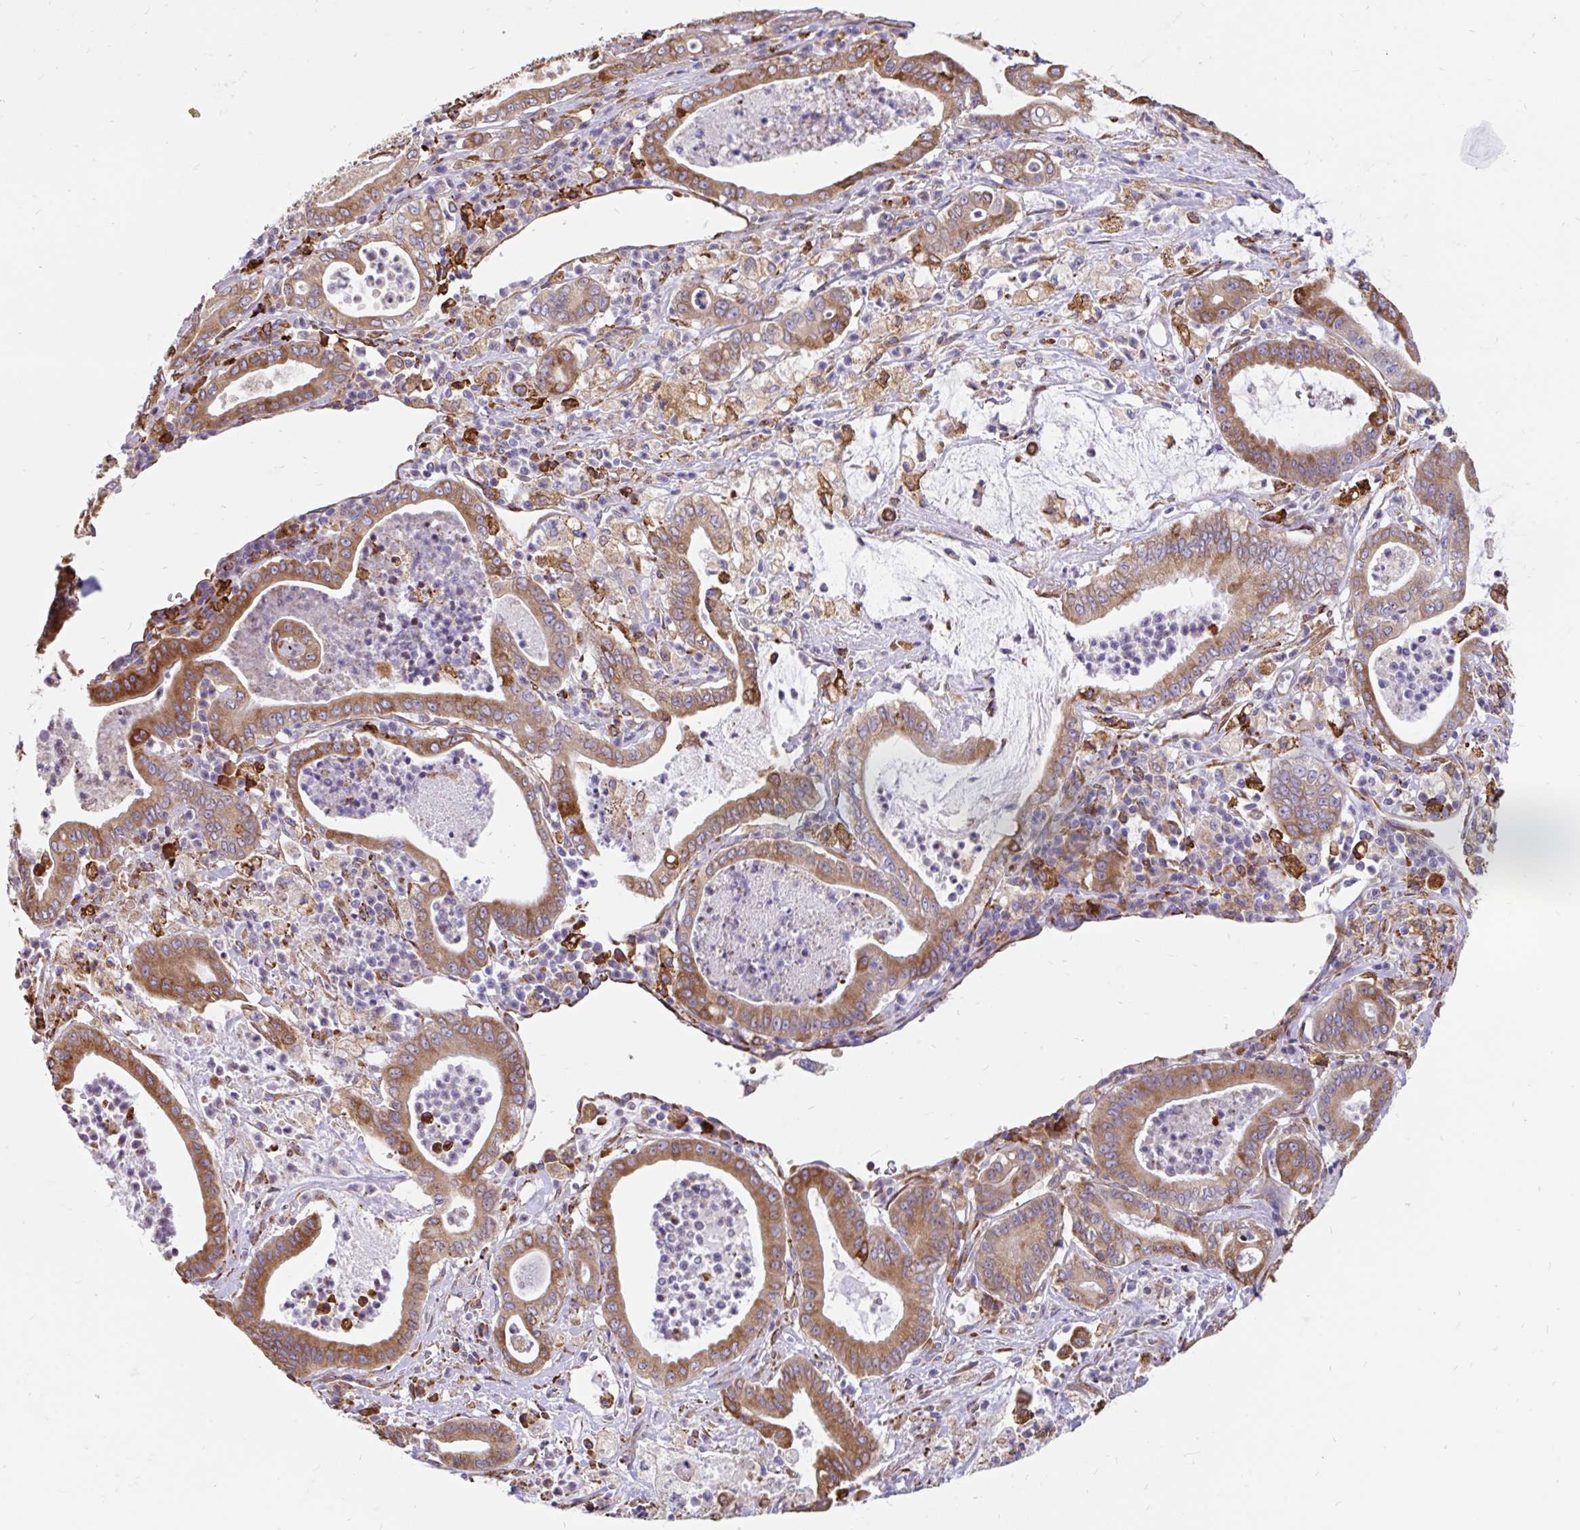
{"staining": {"intensity": "moderate", "quantity": ">75%", "location": "cytoplasmic/membranous"}, "tissue": "pancreatic cancer", "cell_type": "Tumor cells", "image_type": "cancer", "snomed": [{"axis": "morphology", "description": "Adenocarcinoma, NOS"}, {"axis": "topography", "description": "Pancreas"}], "caption": "This is a micrograph of IHC staining of pancreatic adenocarcinoma, which shows moderate positivity in the cytoplasmic/membranous of tumor cells.", "gene": "EML5", "patient": {"sex": "male", "age": 71}}